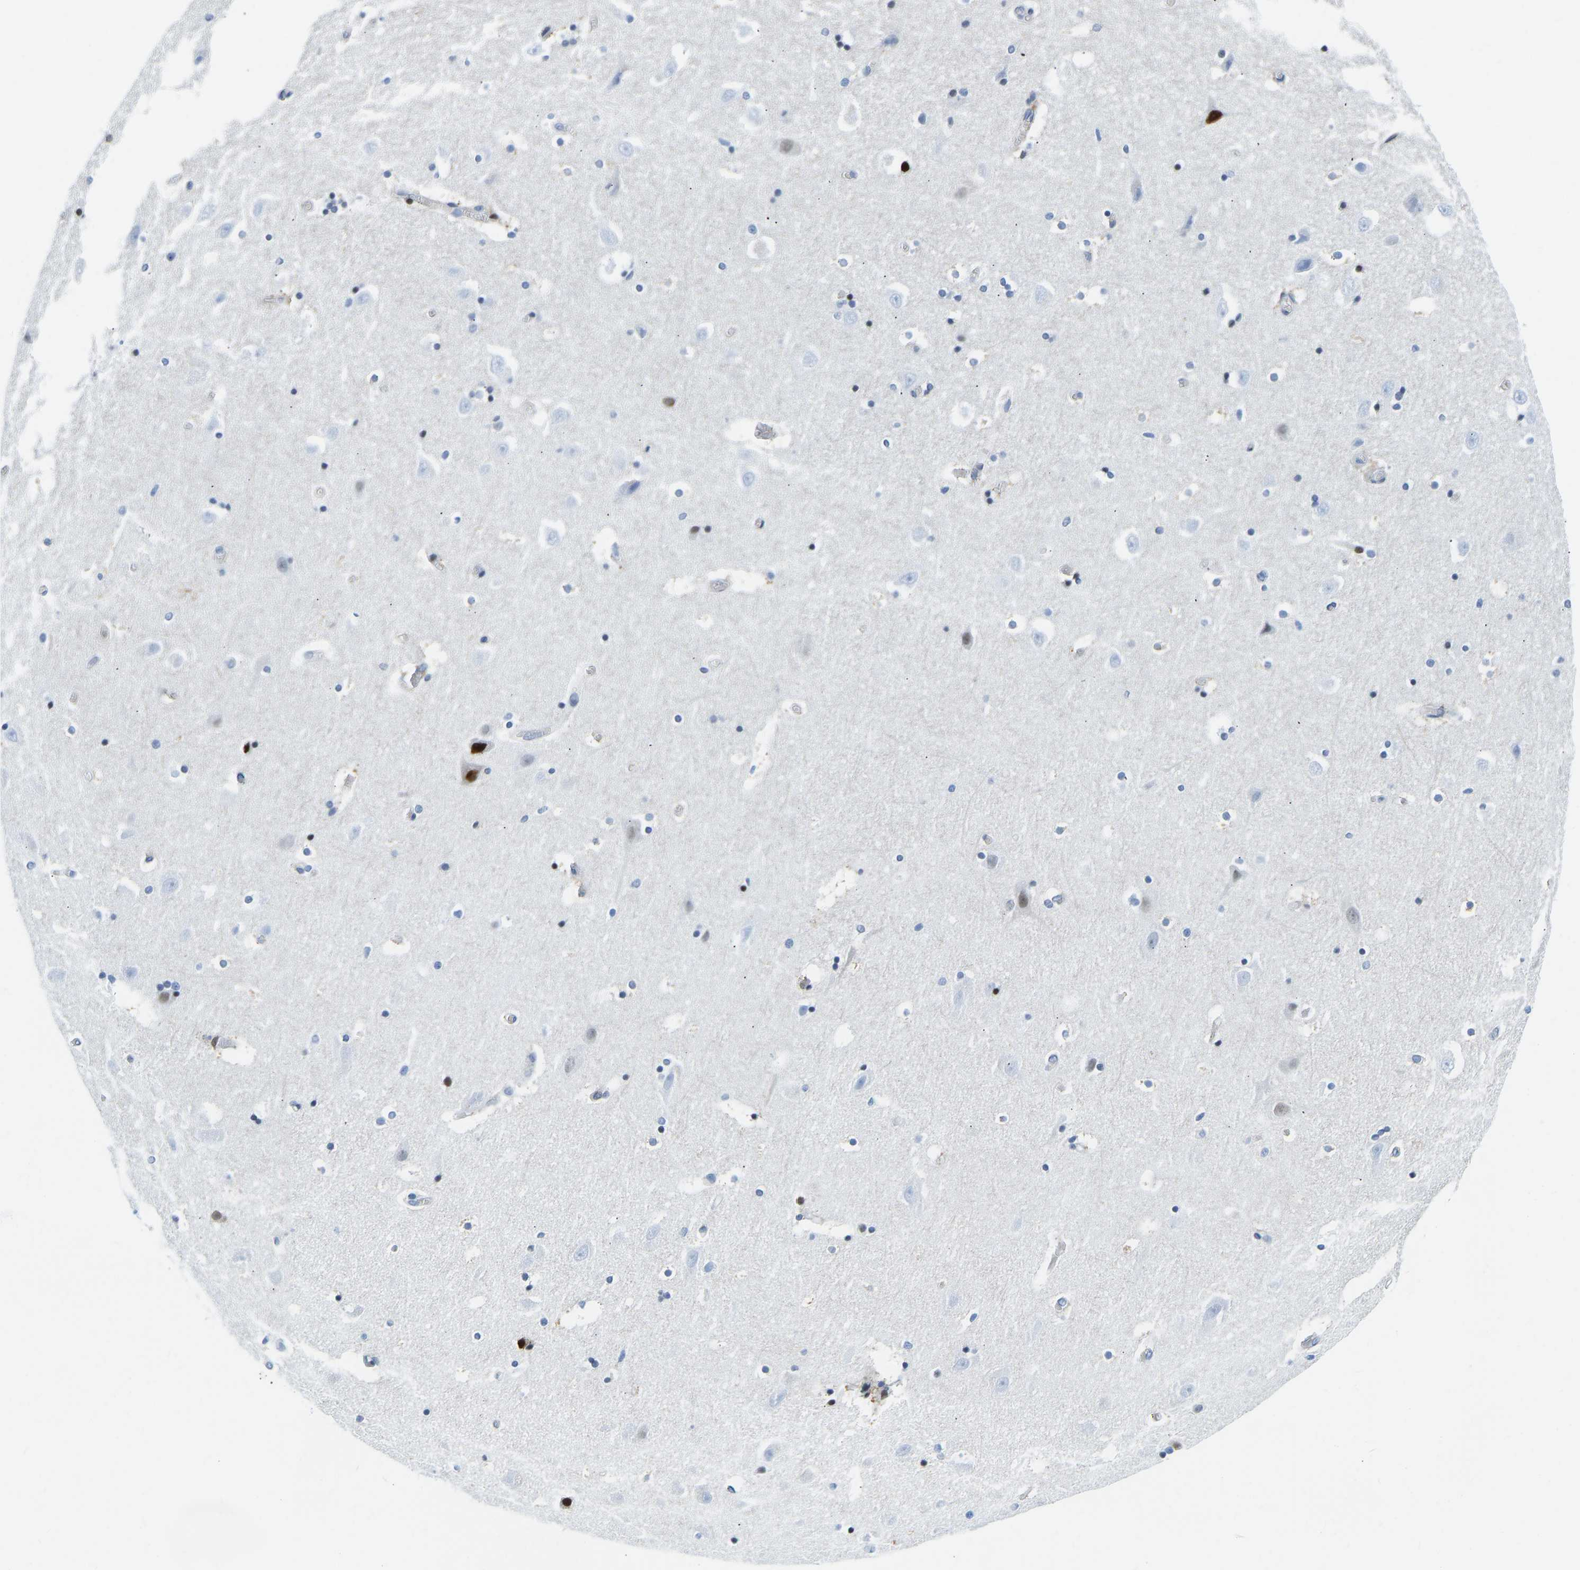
{"staining": {"intensity": "moderate", "quantity": "<25%", "location": "nuclear"}, "tissue": "hippocampus", "cell_type": "Glial cells", "image_type": "normal", "snomed": [{"axis": "morphology", "description": "Normal tissue, NOS"}, {"axis": "topography", "description": "Hippocampus"}], "caption": "DAB (3,3'-diaminobenzidine) immunohistochemical staining of benign hippocampus exhibits moderate nuclear protein expression in approximately <25% of glial cells. (brown staining indicates protein expression, while blue staining denotes nuclei).", "gene": "HDAC5", "patient": {"sex": "male", "age": 45}}